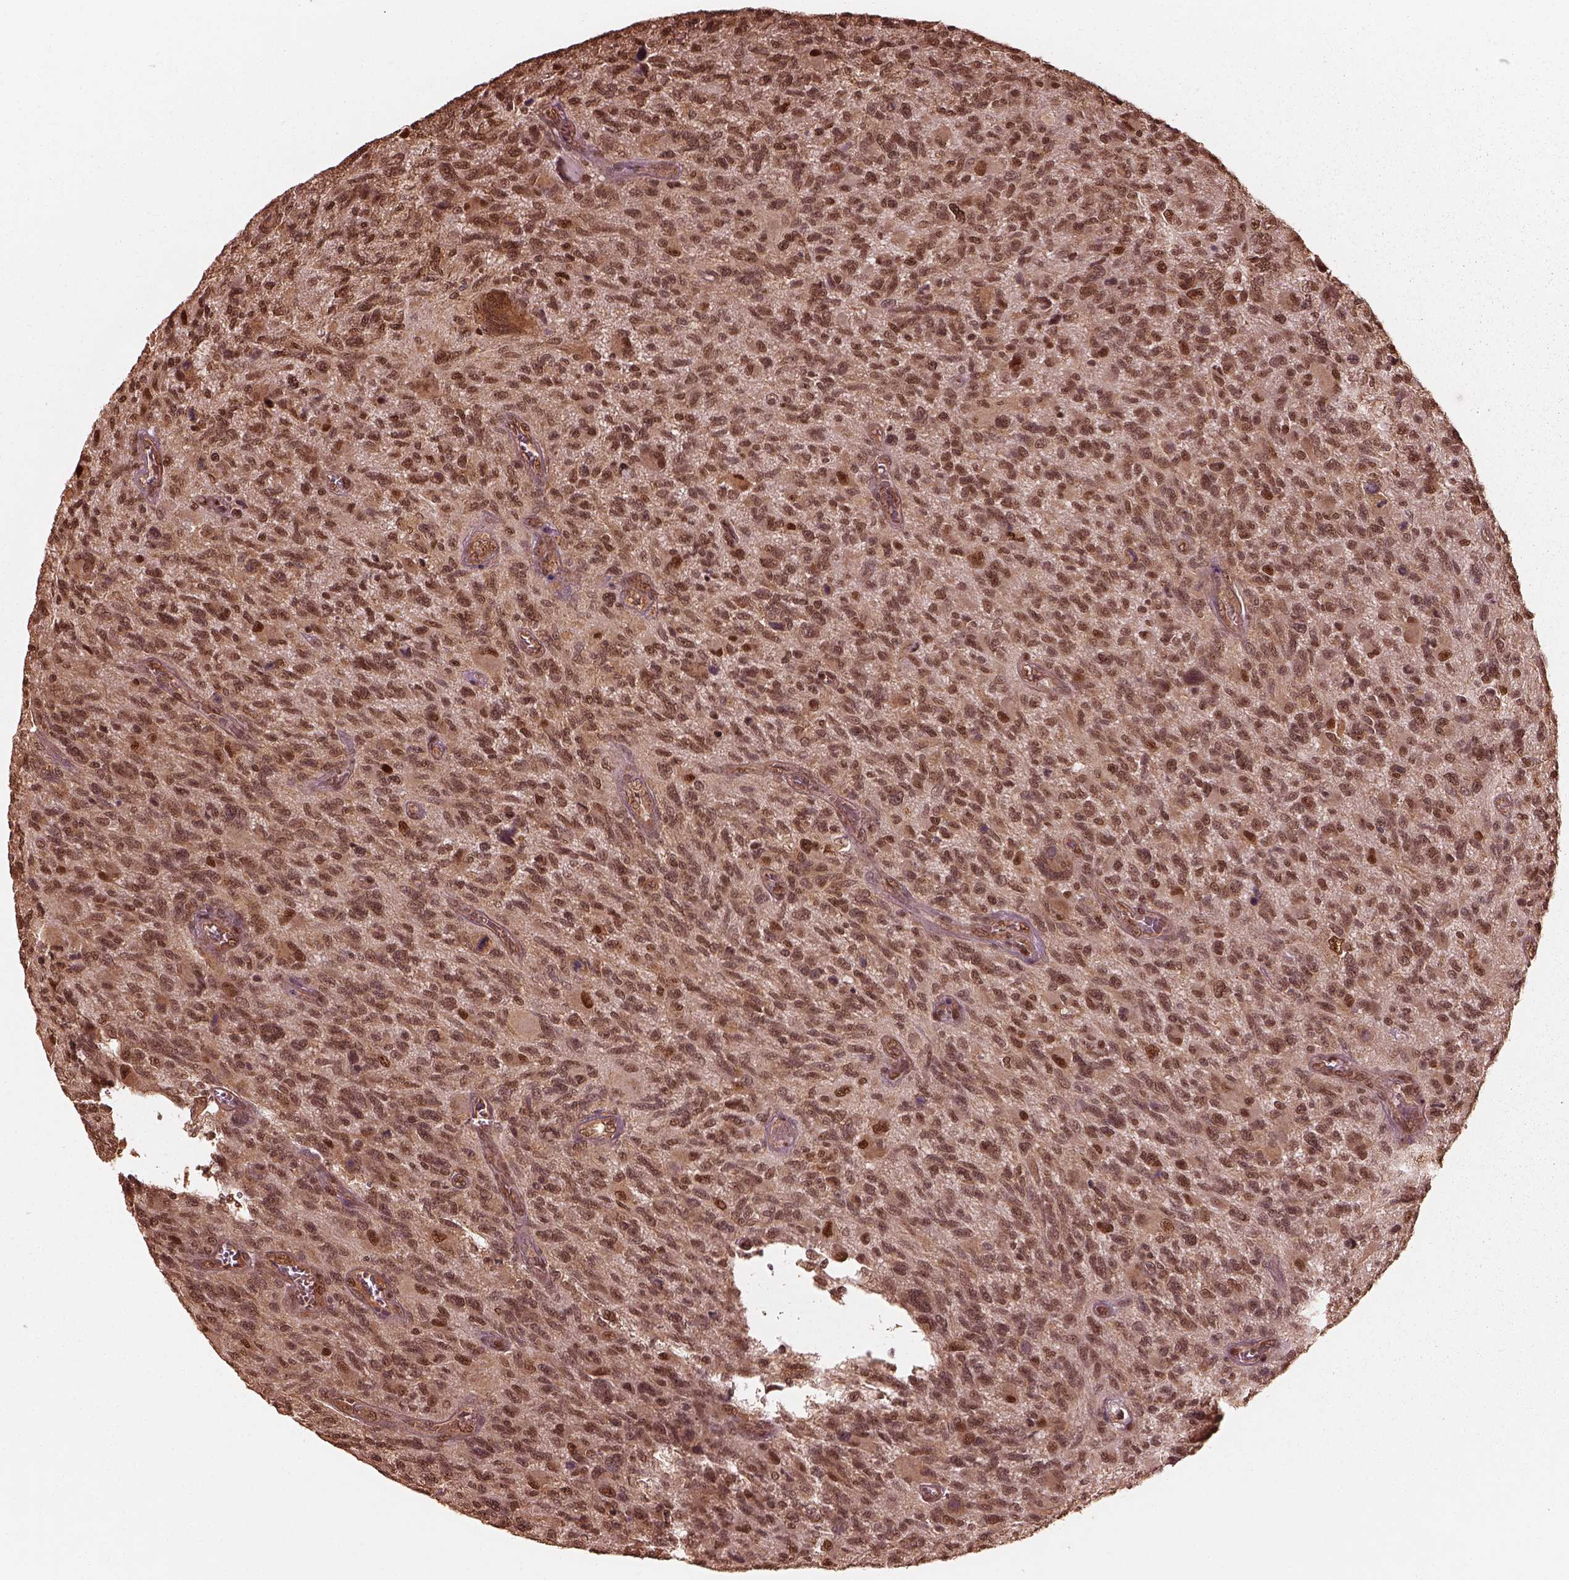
{"staining": {"intensity": "moderate", "quantity": ">75%", "location": "nuclear"}, "tissue": "glioma", "cell_type": "Tumor cells", "image_type": "cancer", "snomed": [{"axis": "morphology", "description": "Glioma, malignant, NOS"}, {"axis": "morphology", "description": "Glioma, malignant, High grade"}, {"axis": "topography", "description": "Brain"}], "caption": "Immunohistochemistry histopathology image of glioma stained for a protein (brown), which exhibits medium levels of moderate nuclear positivity in approximately >75% of tumor cells.", "gene": "PSMC5", "patient": {"sex": "female", "age": 71}}